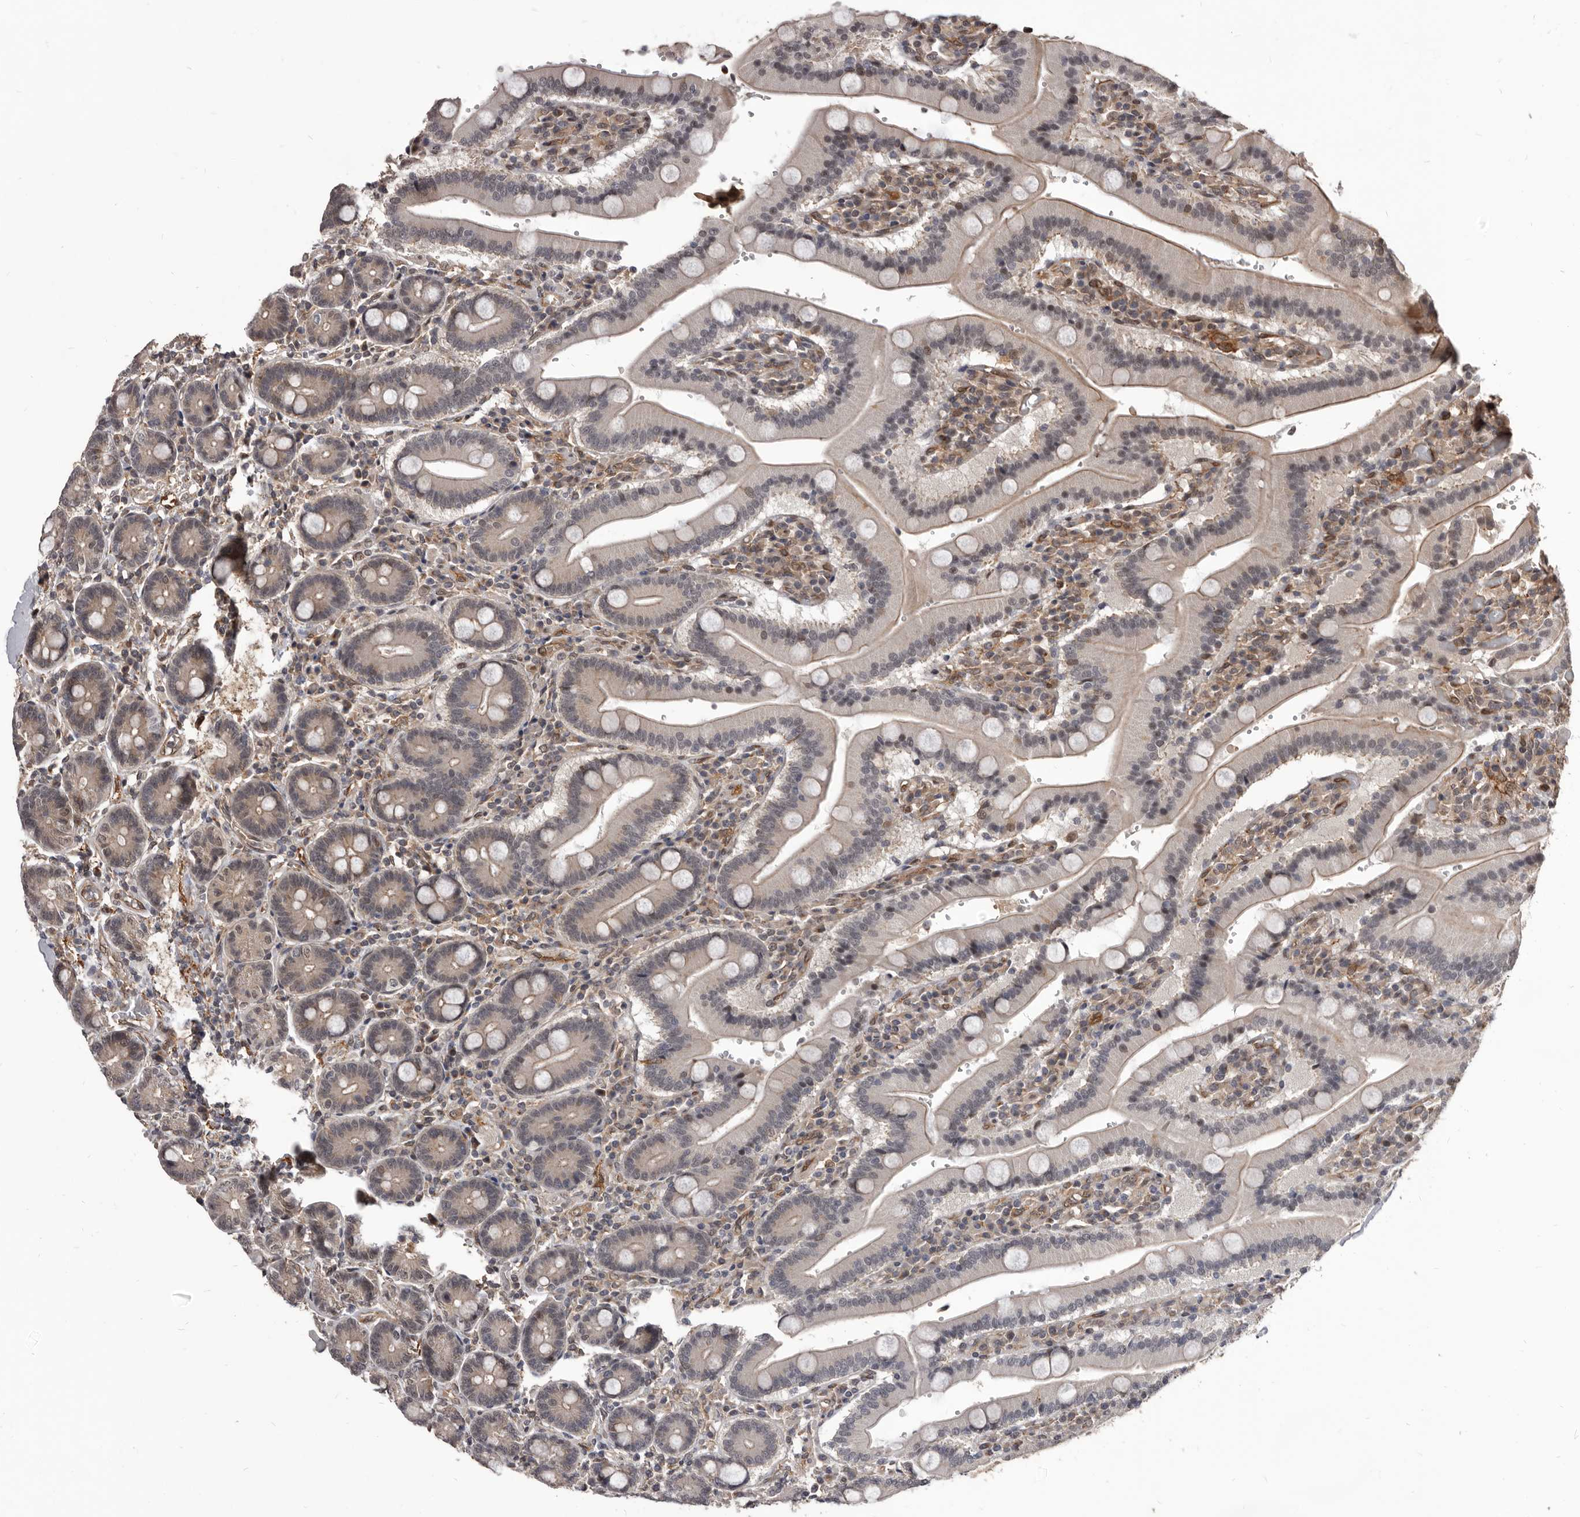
{"staining": {"intensity": "moderate", "quantity": ">75%", "location": "cytoplasmic/membranous,nuclear"}, "tissue": "duodenum", "cell_type": "Glandular cells", "image_type": "normal", "snomed": [{"axis": "morphology", "description": "Normal tissue, NOS"}, {"axis": "topography", "description": "Duodenum"}], "caption": "This histopathology image displays IHC staining of normal human duodenum, with medium moderate cytoplasmic/membranous,nuclear expression in approximately >75% of glandular cells.", "gene": "ADAMTS20", "patient": {"sex": "female", "age": 62}}